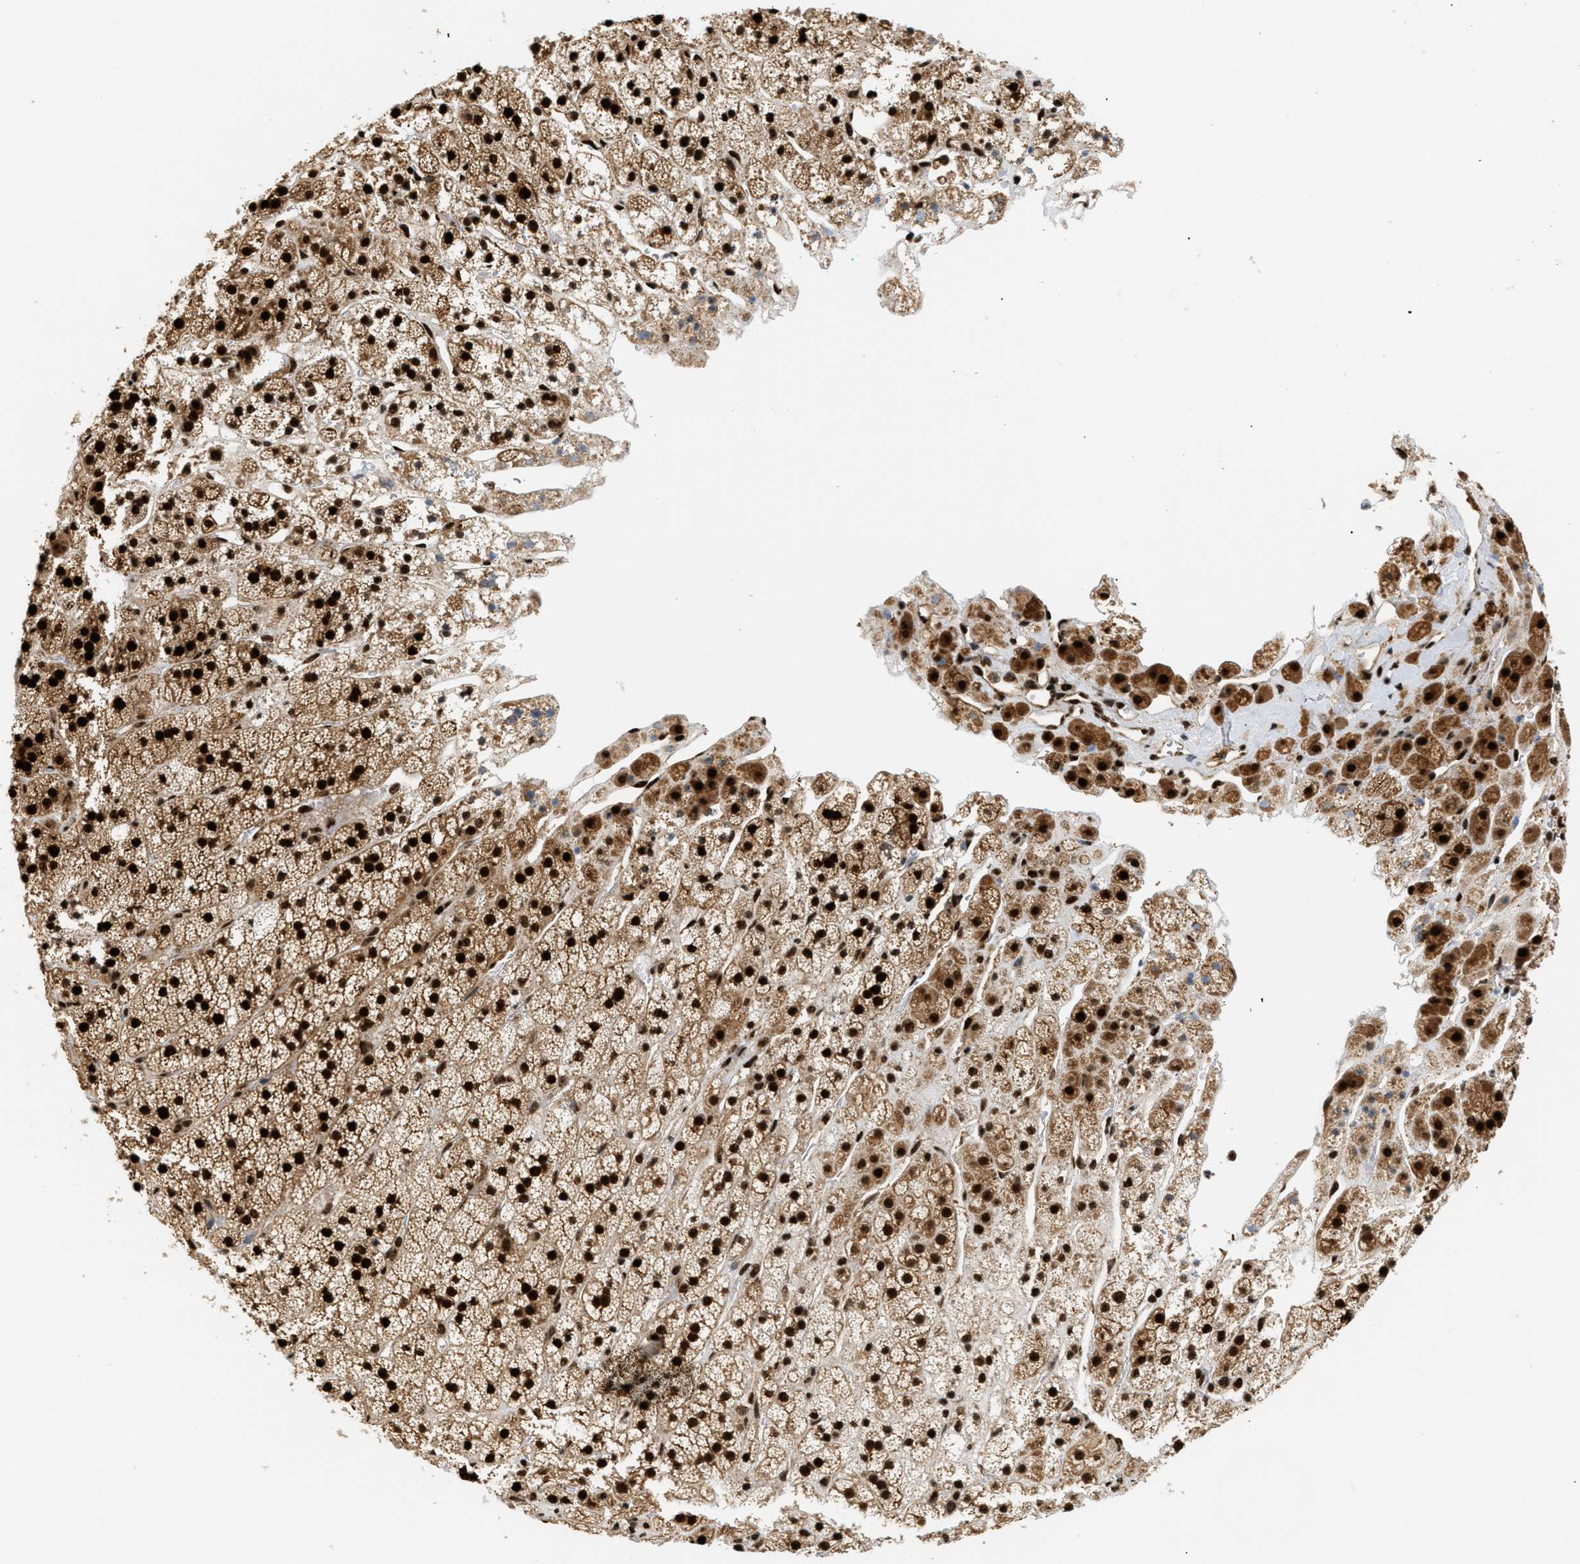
{"staining": {"intensity": "strong", "quantity": ">75%", "location": "cytoplasmic/membranous,nuclear"}, "tissue": "adrenal gland", "cell_type": "Glandular cells", "image_type": "normal", "snomed": [{"axis": "morphology", "description": "Normal tissue, NOS"}, {"axis": "topography", "description": "Adrenal gland"}], "caption": "Immunohistochemical staining of benign human adrenal gland displays >75% levels of strong cytoplasmic/membranous,nuclear protein expression in approximately >75% of glandular cells.", "gene": "RBM5", "patient": {"sex": "male", "age": 56}}